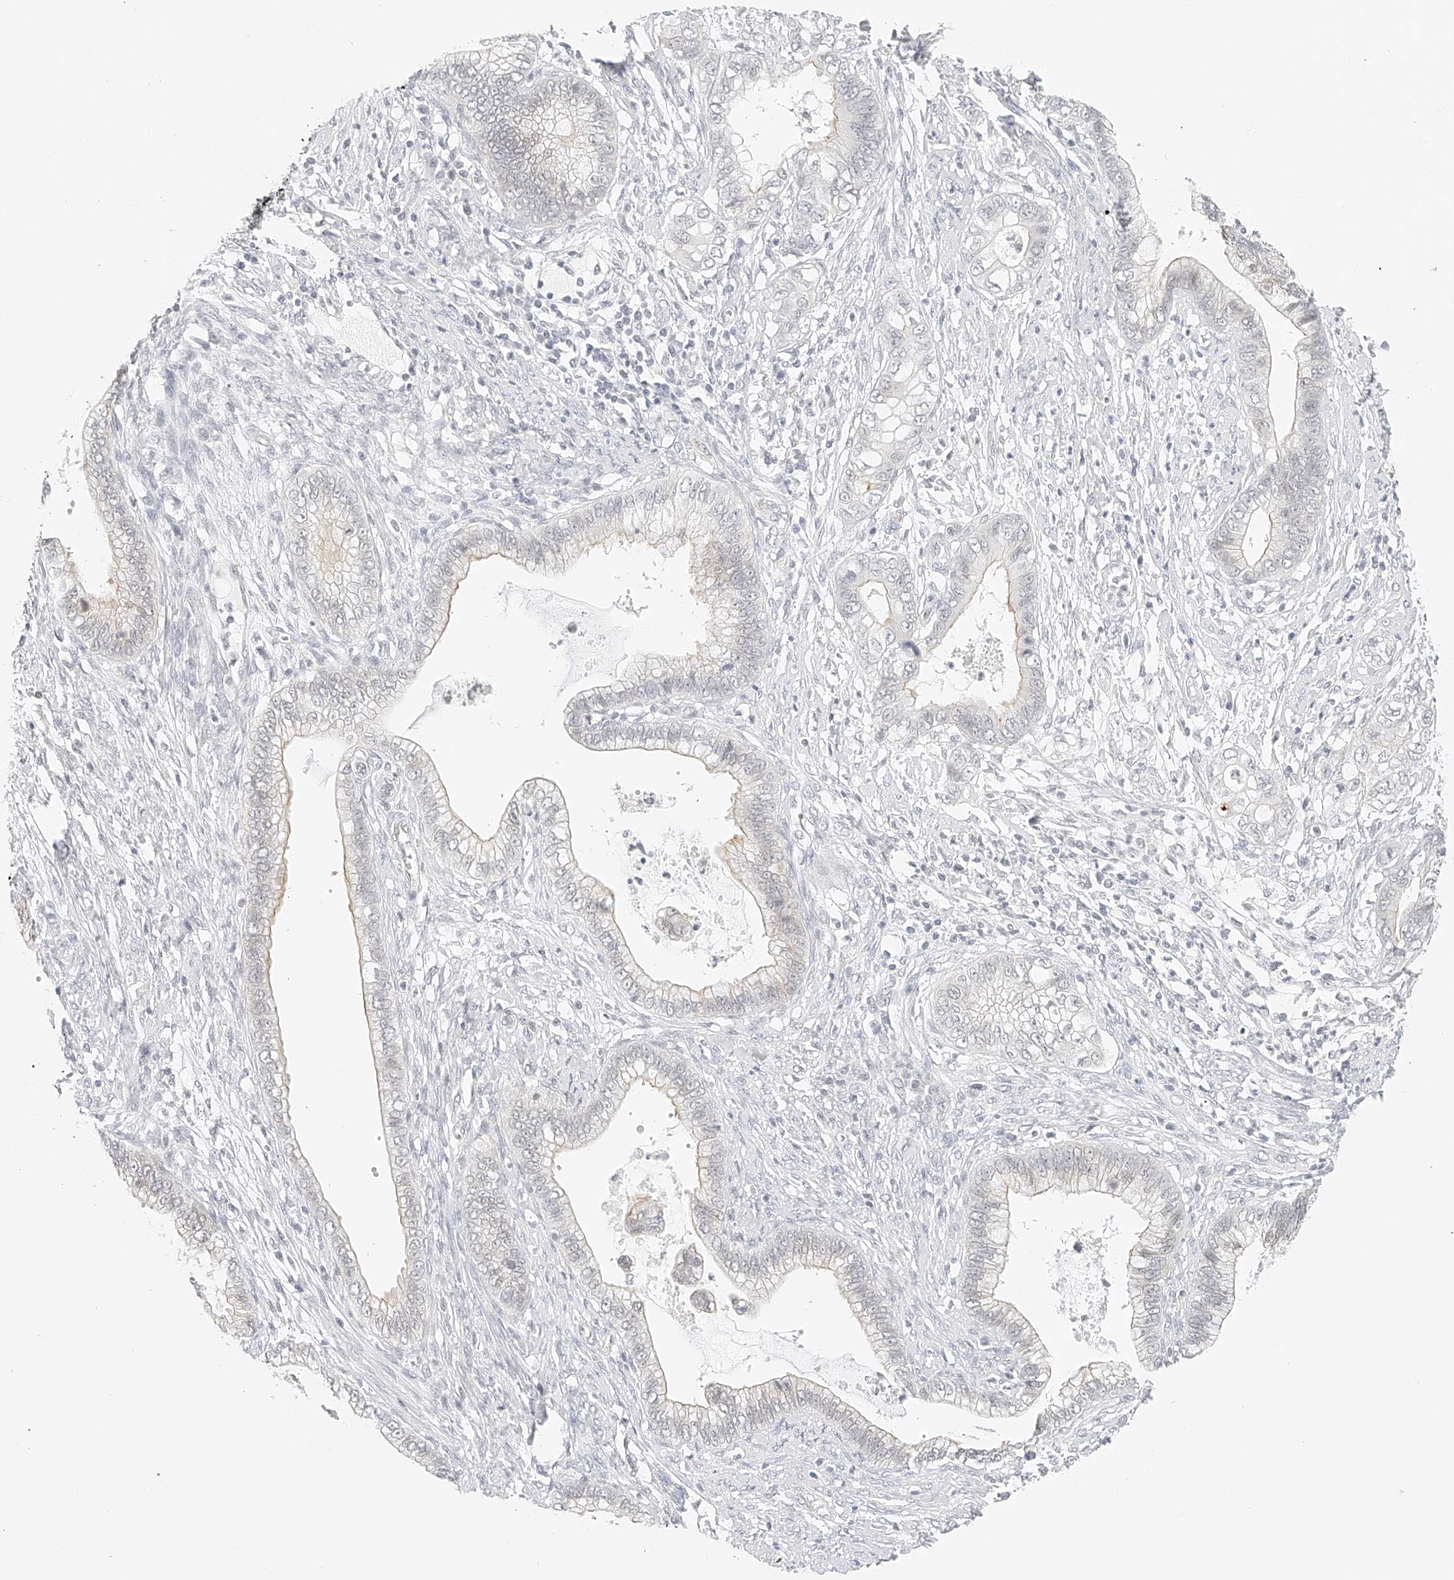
{"staining": {"intensity": "negative", "quantity": "none", "location": "none"}, "tissue": "cervical cancer", "cell_type": "Tumor cells", "image_type": "cancer", "snomed": [{"axis": "morphology", "description": "Adenocarcinoma, NOS"}, {"axis": "topography", "description": "Cervix"}], "caption": "Immunohistochemistry histopathology image of neoplastic tissue: human cervical cancer (adenocarcinoma) stained with DAB (3,3'-diaminobenzidine) reveals no significant protein positivity in tumor cells.", "gene": "ZFP69", "patient": {"sex": "female", "age": 44}}